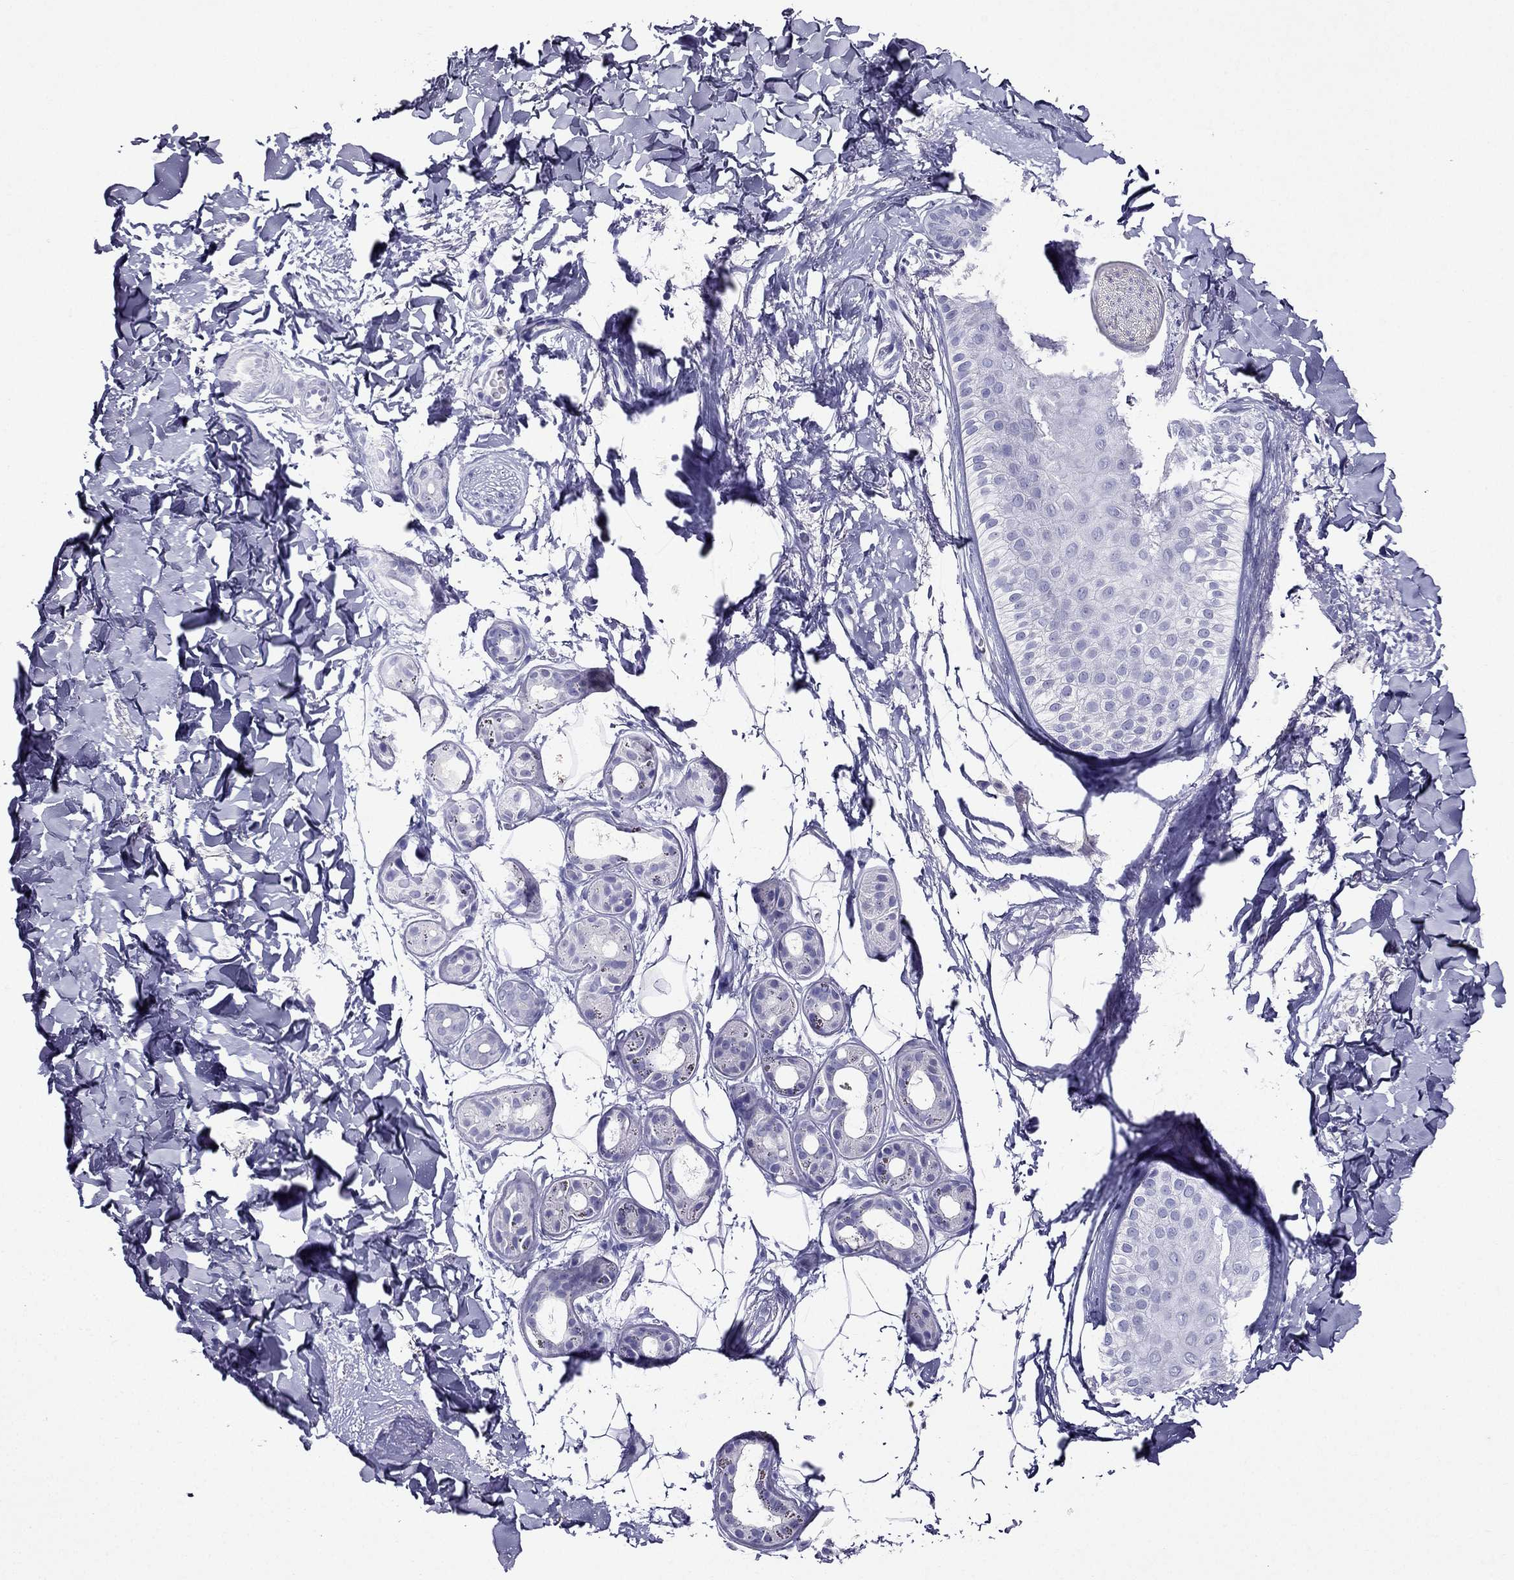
{"staining": {"intensity": "negative", "quantity": "none", "location": "none"}, "tissue": "skin cancer", "cell_type": "Tumor cells", "image_type": "cancer", "snomed": [{"axis": "morphology", "description": "Normal tissue, NOS"}, {"axis": "morphology", "description": "Basal cell carcinoma"}, {"axis": "topography", "description": "Skin"}], "caption": "IHC photomicrograph of human skin basal cell carcinoma stained for a protein (brown), which reveals no expression in tumor cells.", "gene": "ZNF541", "patient": {"sex": "male", "age": 84}}